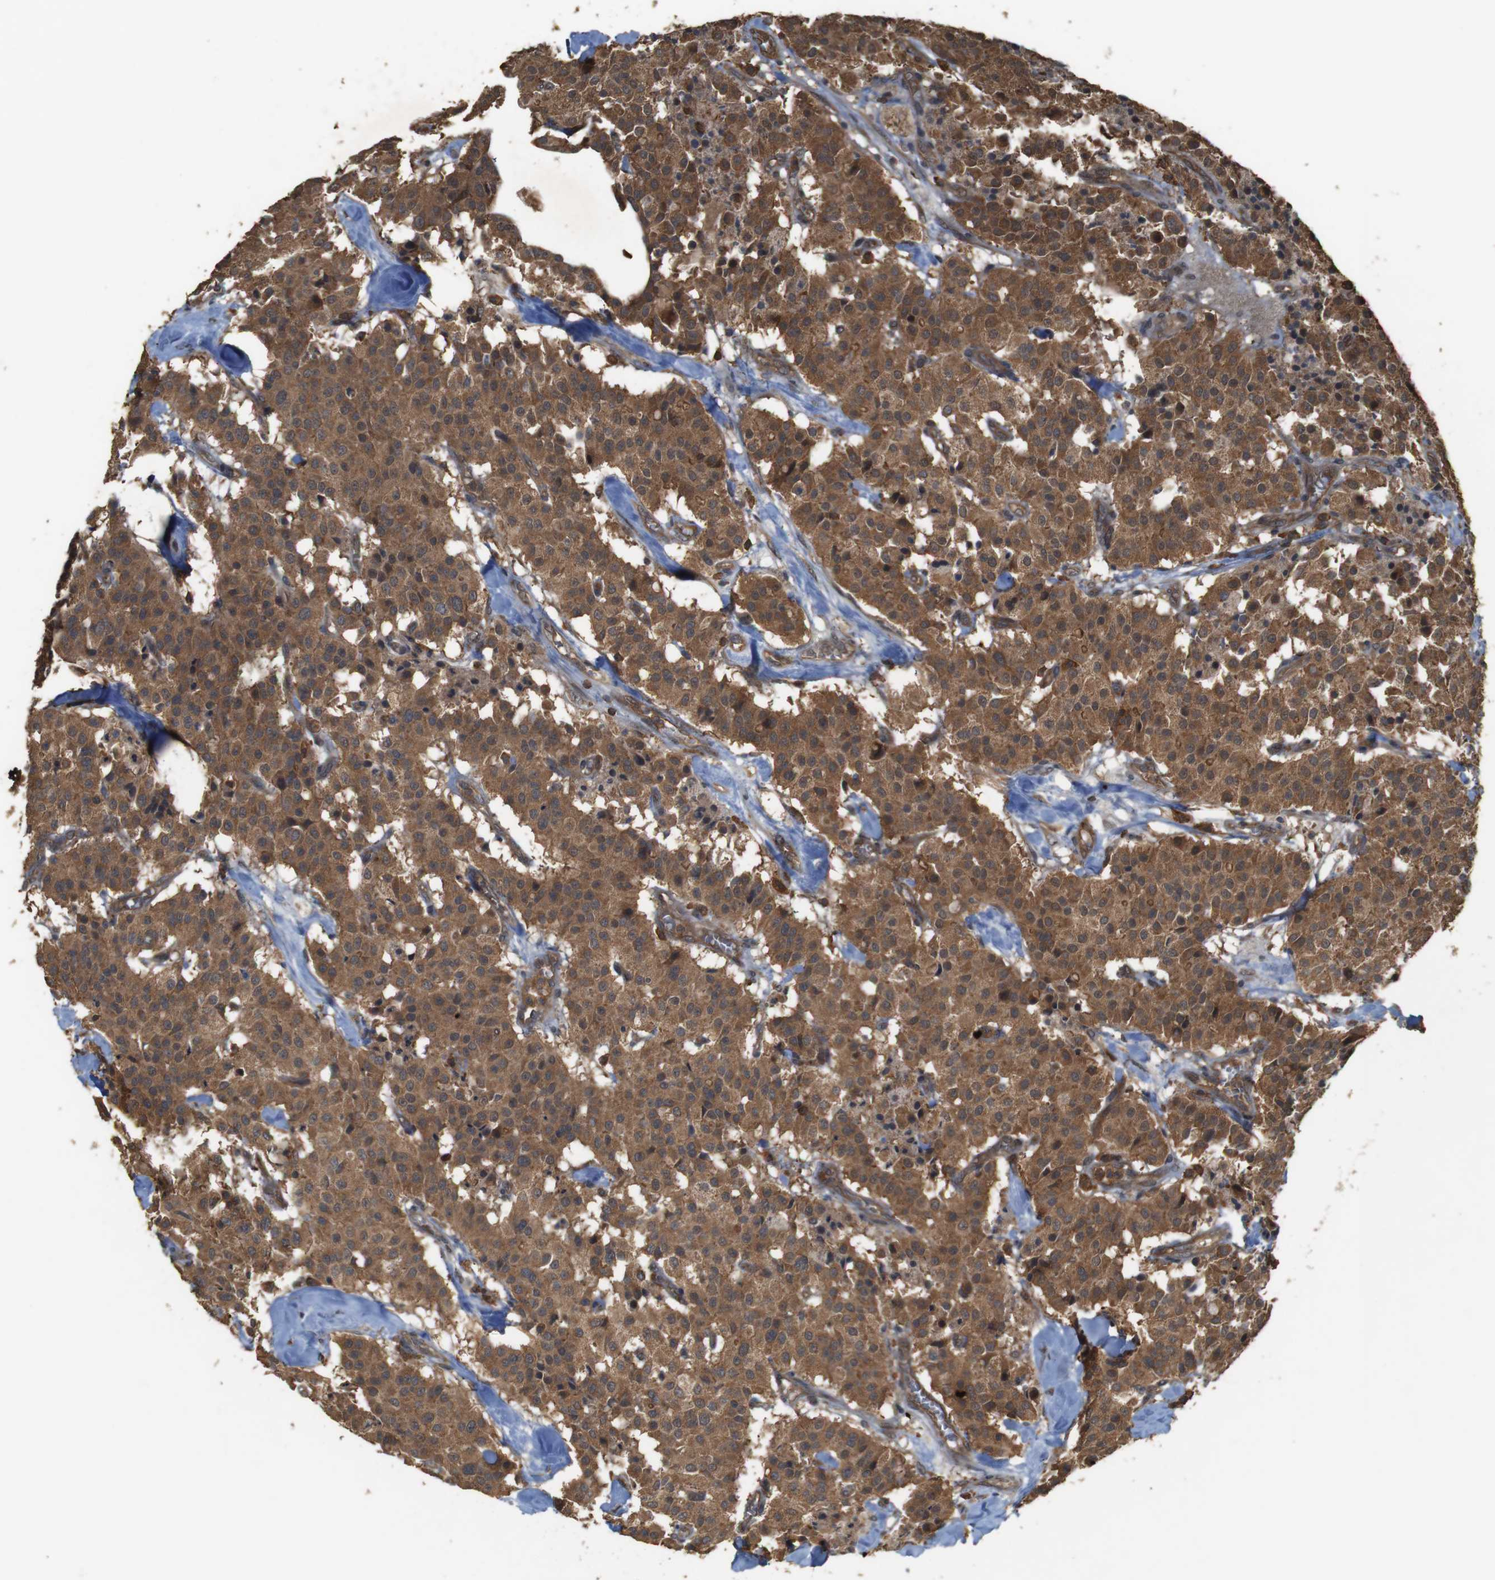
{"staining": {"intensity": "strong", "quantity": ">75%", "location": "cytoplasmic/membranous"}, "tissue": "carcinoid", "cell_type": "Tumor cells", "image_type": "cancer", "snomed": [{"axis": "morphology", "description": "Carcinoid, malignant, NOS"}, {"axis": "topography", "description": "Lung"}], "caption": "Carcinoid (malignant) stained with a protein marker demonstrates strong staining in tumor cells.", "gene": "BAG4", "patient": {"sex": "male", "age": 30}}